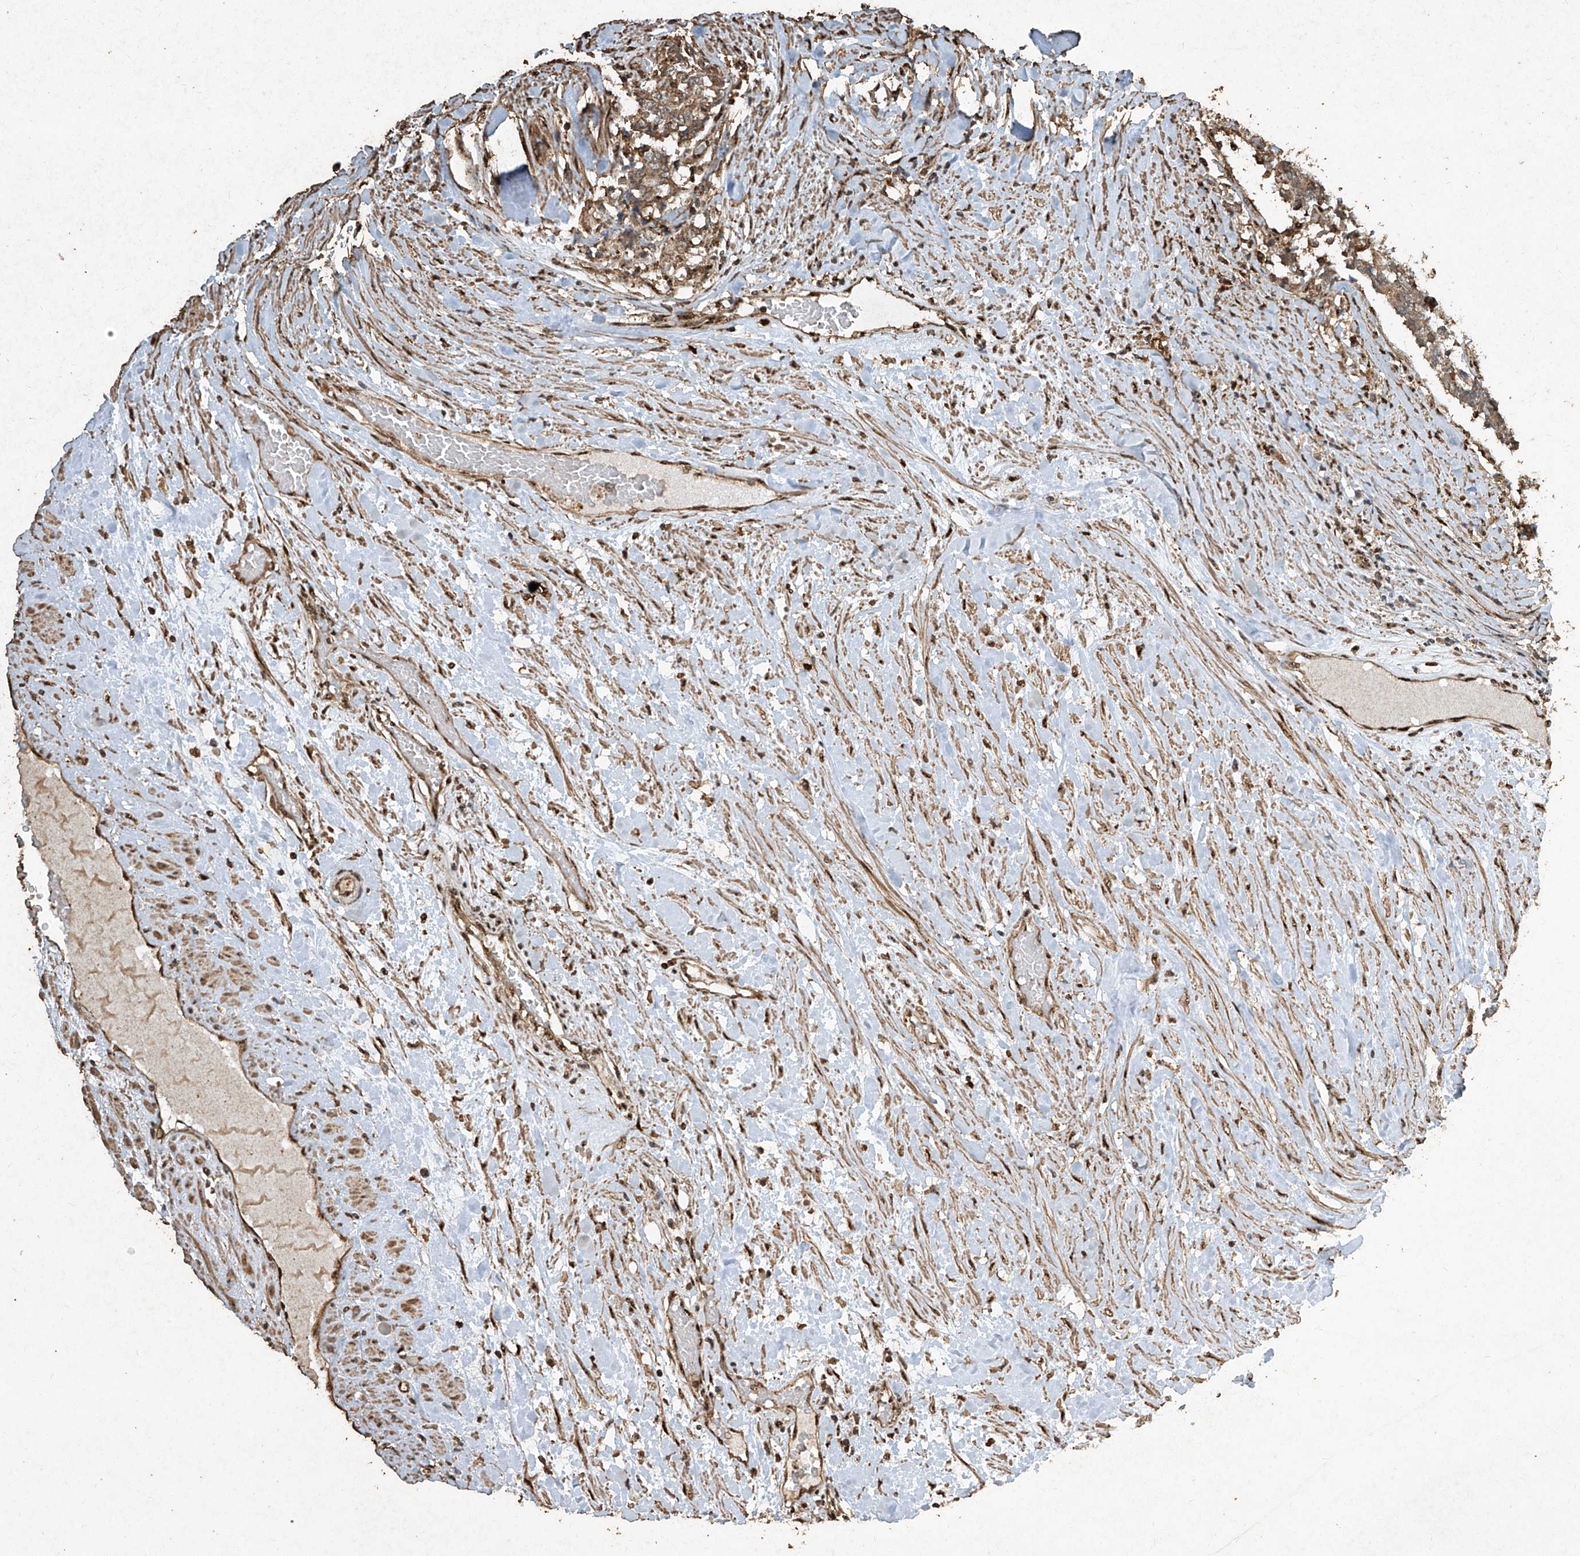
{"staining": {"intensity": "moderate", "quantity": "<25%", "location": "cytoplasmic/membranous"}, "tissue": "prostate cancer", "cell_type": "Tumor cells", "image_type": "cancer", "snomed": [{"axis": "morphology", "description": "Normal tissue, NOS"}, {"axis": "morphology", "description": "Adenocarcinoma, High grade"}, {"axis": "topography", "description": "Prostate"}, {"axis": "topography", "description": "Seminal veicle"}], "caption": "Immunohistochemical staining of human adenocarcinoma (high-grade) (prostate) displays moderate cytoplasmic/membranous protein expression in about <25% of tumor cells.", "gene": "ERBB3", "patient": {"sex": "male", "age": 55}}